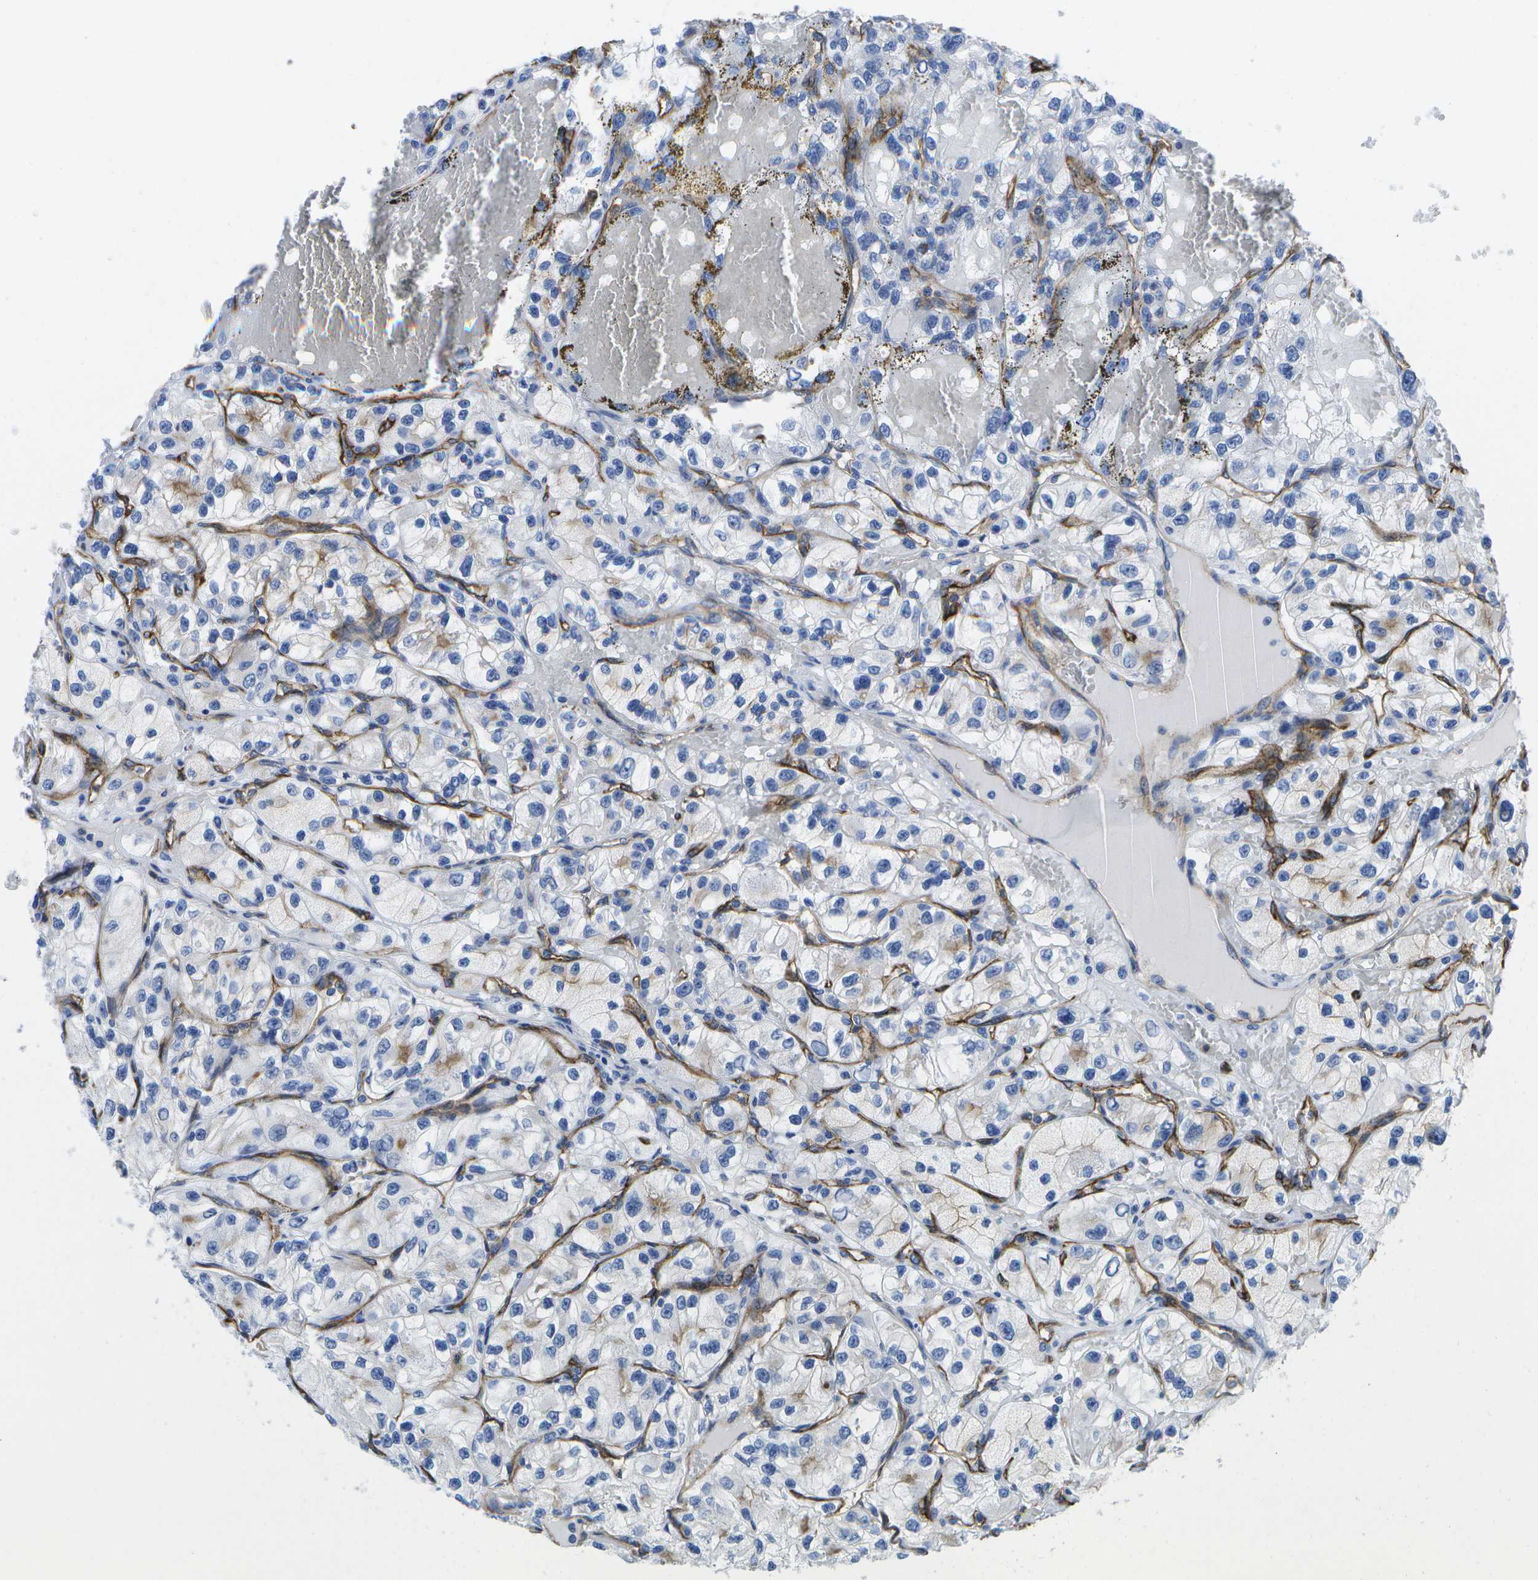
{"staining": {"intensity": "negative", "quantity": "none", "location": "none"}, "tissue": "renal cancer", "cell_type": "Tumor cells", "image_type": "cancer", "snomed": [{"axis": "morphology", "description": "Adenocarcinoma, NOS"}, {"axis": "topography", "description": "Kidney"}], "caption": "Immunohistochemistry of human adenocarcinoma (renal) exhibits no positivity in tumor cells.", "gene": "DYSF", "patient": {"sex": "female", "age": 57}}